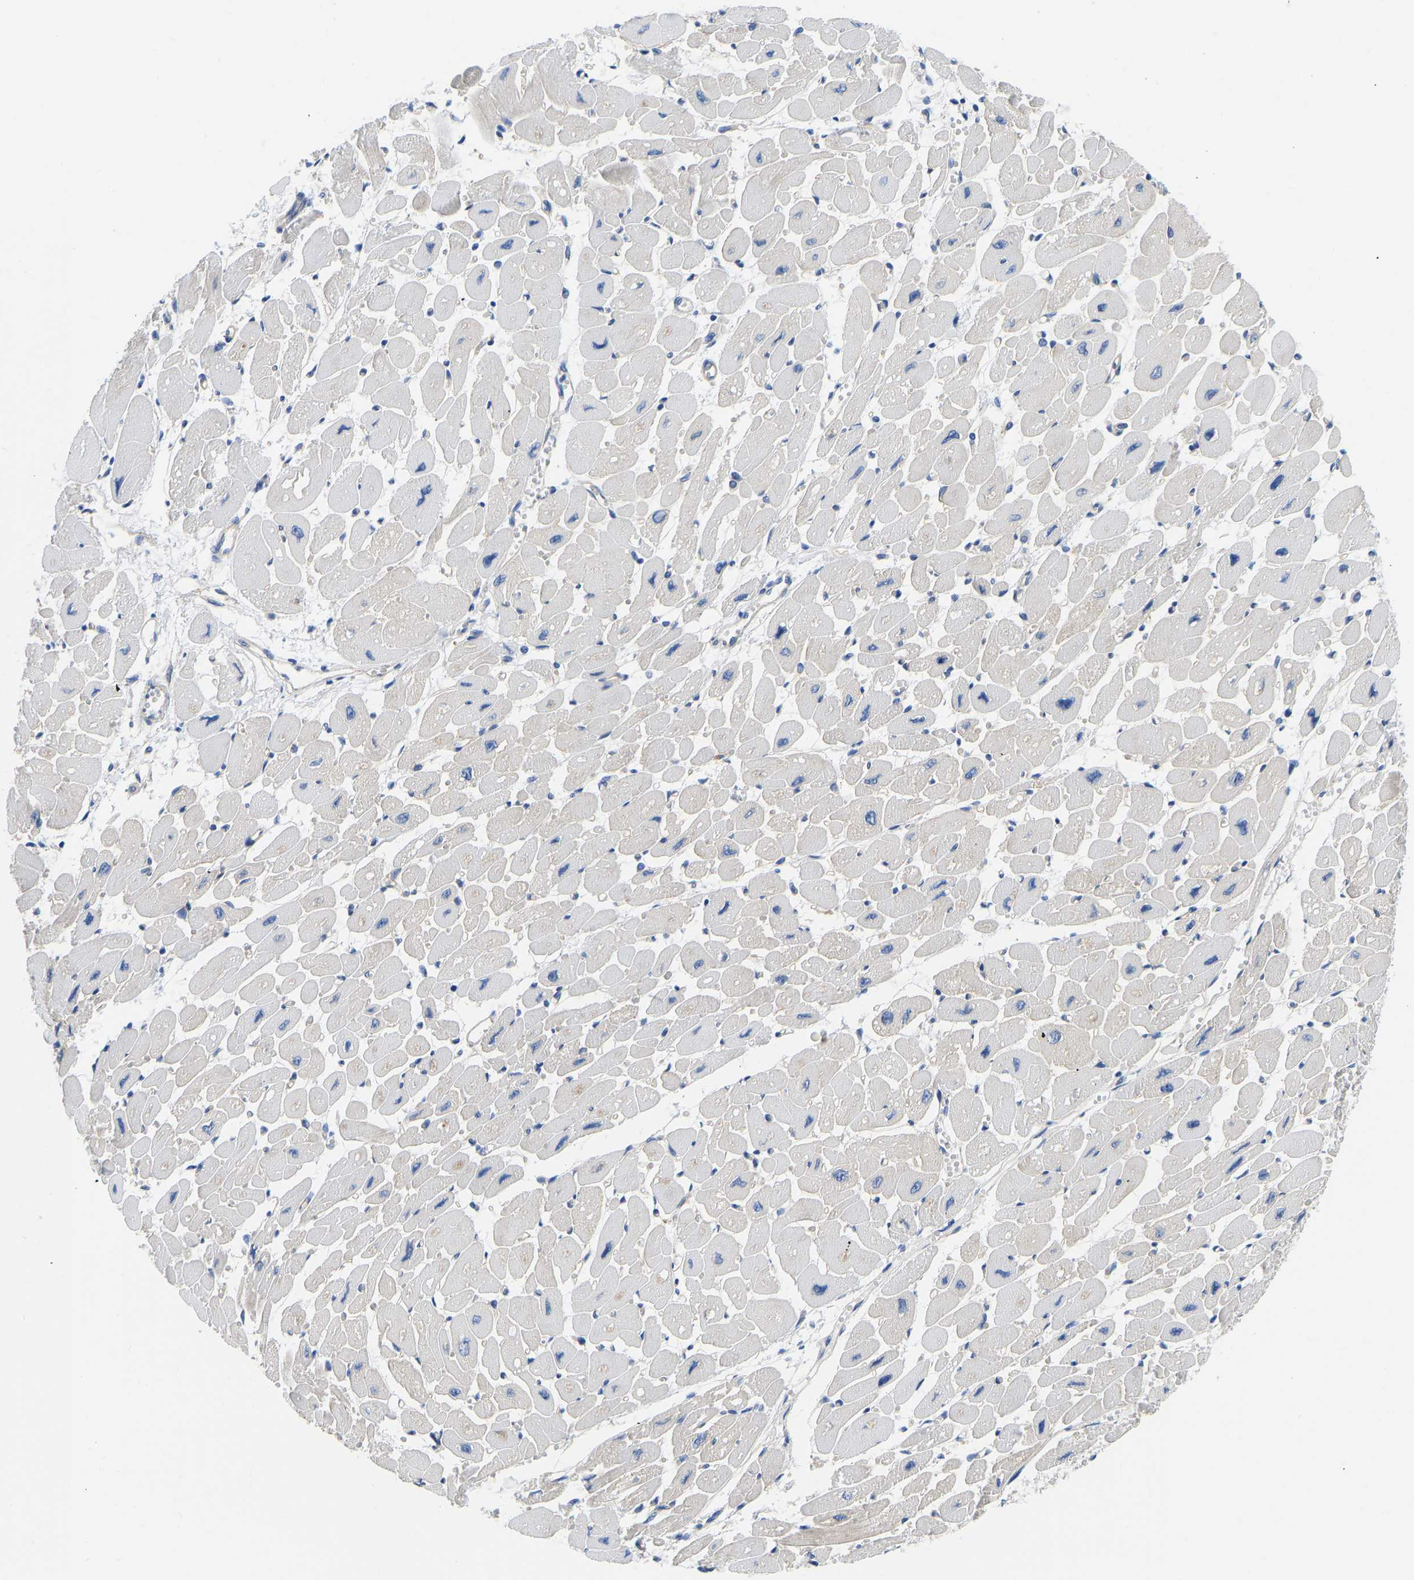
{"staining": {"intensity": "negative", "quantity": "none", "location": "none"}, "tissue": "heart muscle", "cell_type": "Cardiomyocytes", "image_type": "normal", "snomed": [{"axis": "morphology", "description": "Normal tissue, NOS"}, {"axis": "topography", "description": "Heart"}], "caption": "Human heart muscle stained for a protein using immunohistochemistry shows no staining in cardiomyocytes.", "gene": "CHAD", "patient": {"sex": "female", "age": 54}}